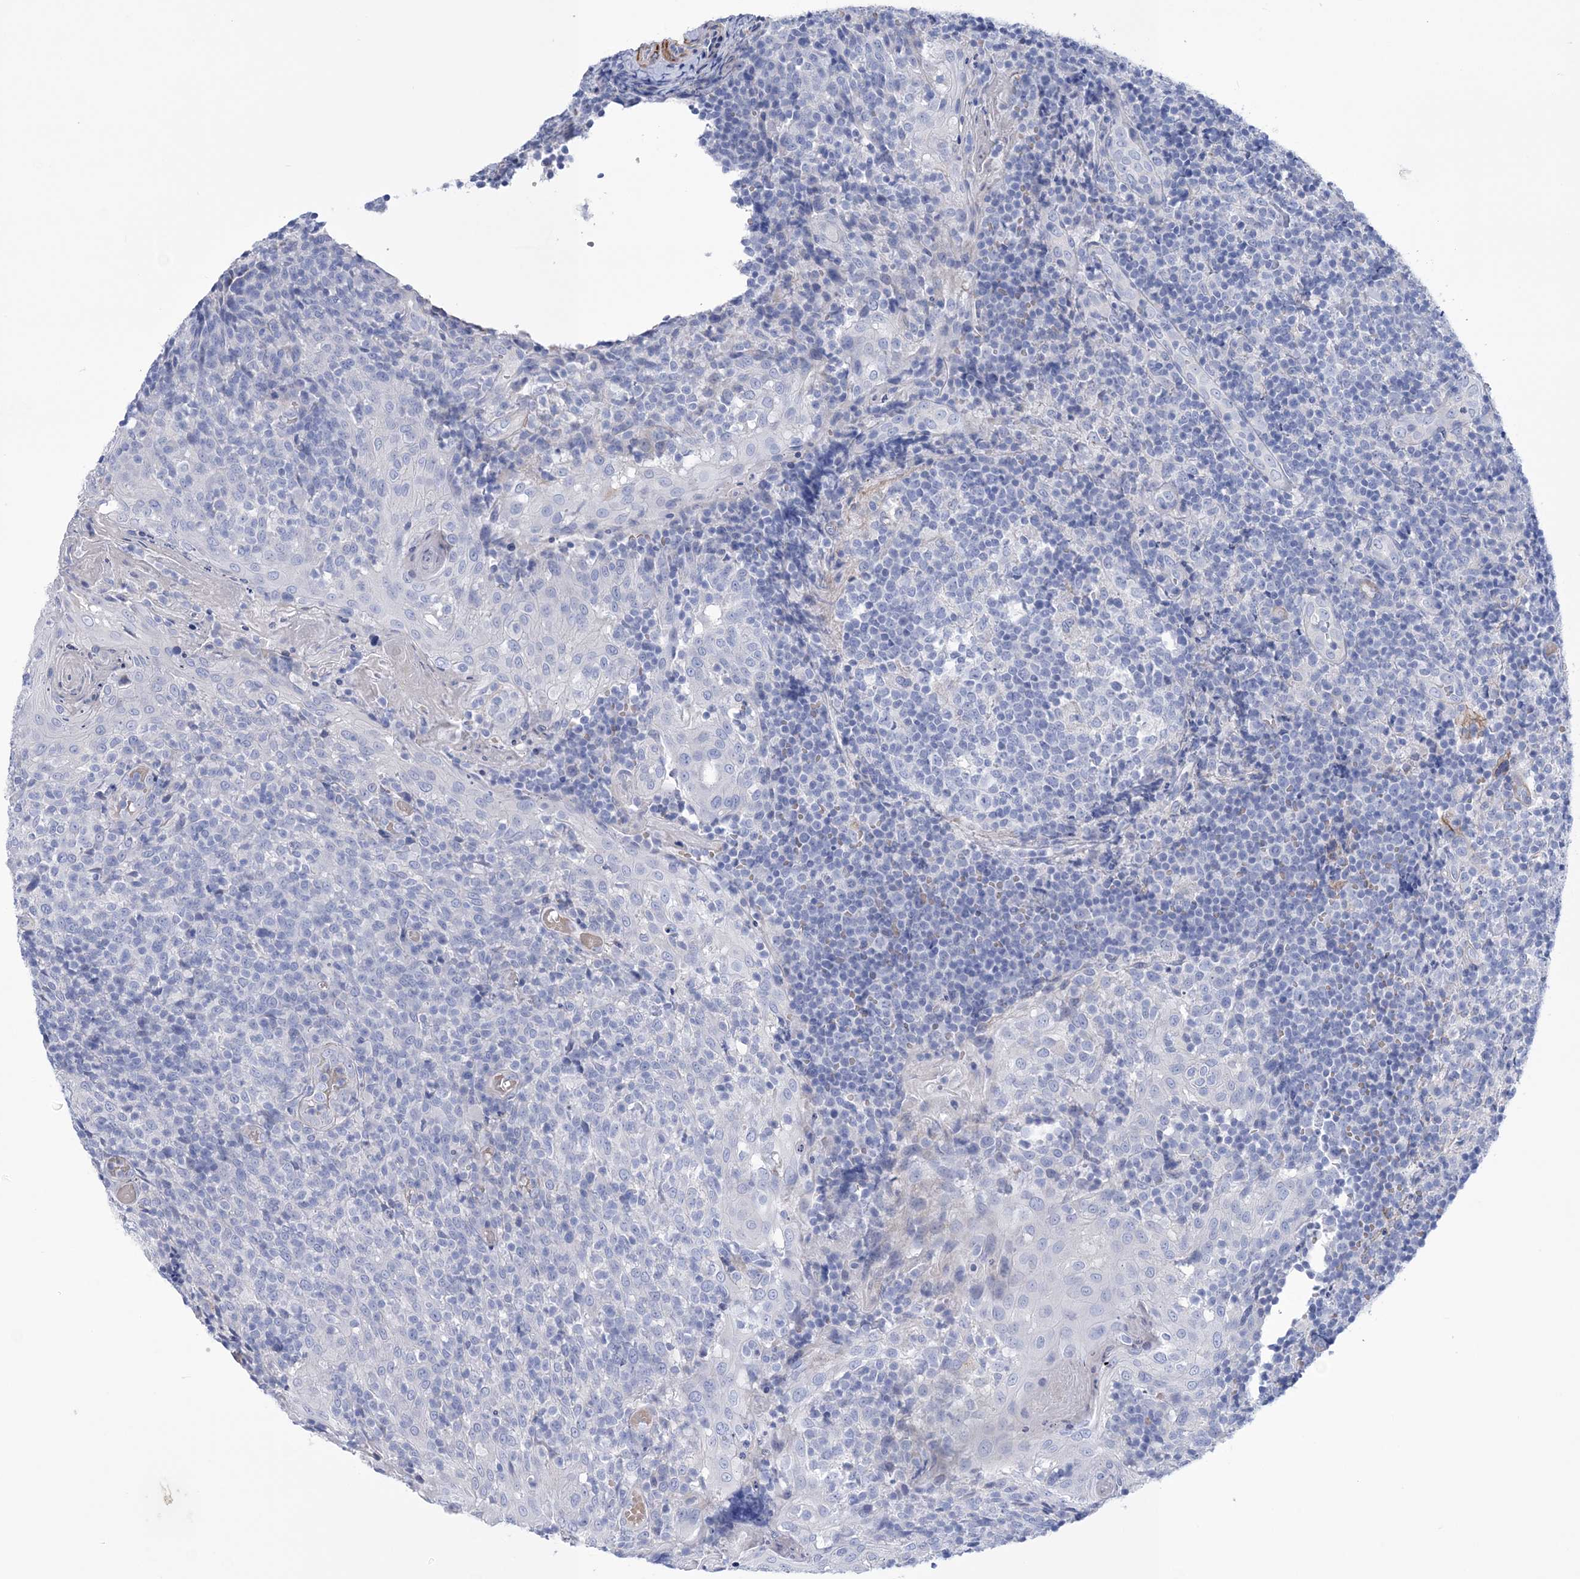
{"staining": {"intensity": "negative", "quantity": "none", "location": "none"}, "tissue": "tonsil", "cell_type": "Germinal center cells", "image_type": "normal", "snomed": [{"axis": "morphology", "description": "Normal tissue, NOS"}, {"axis": "topography", "description": "Tonsil"}], "caption": "This is an immunohistochemistry (IHC) image of benign human tonsil. There is no staining in germinal center cells.", "gene": "WDR74", "patient": {"sex": "female", "age": 19}}